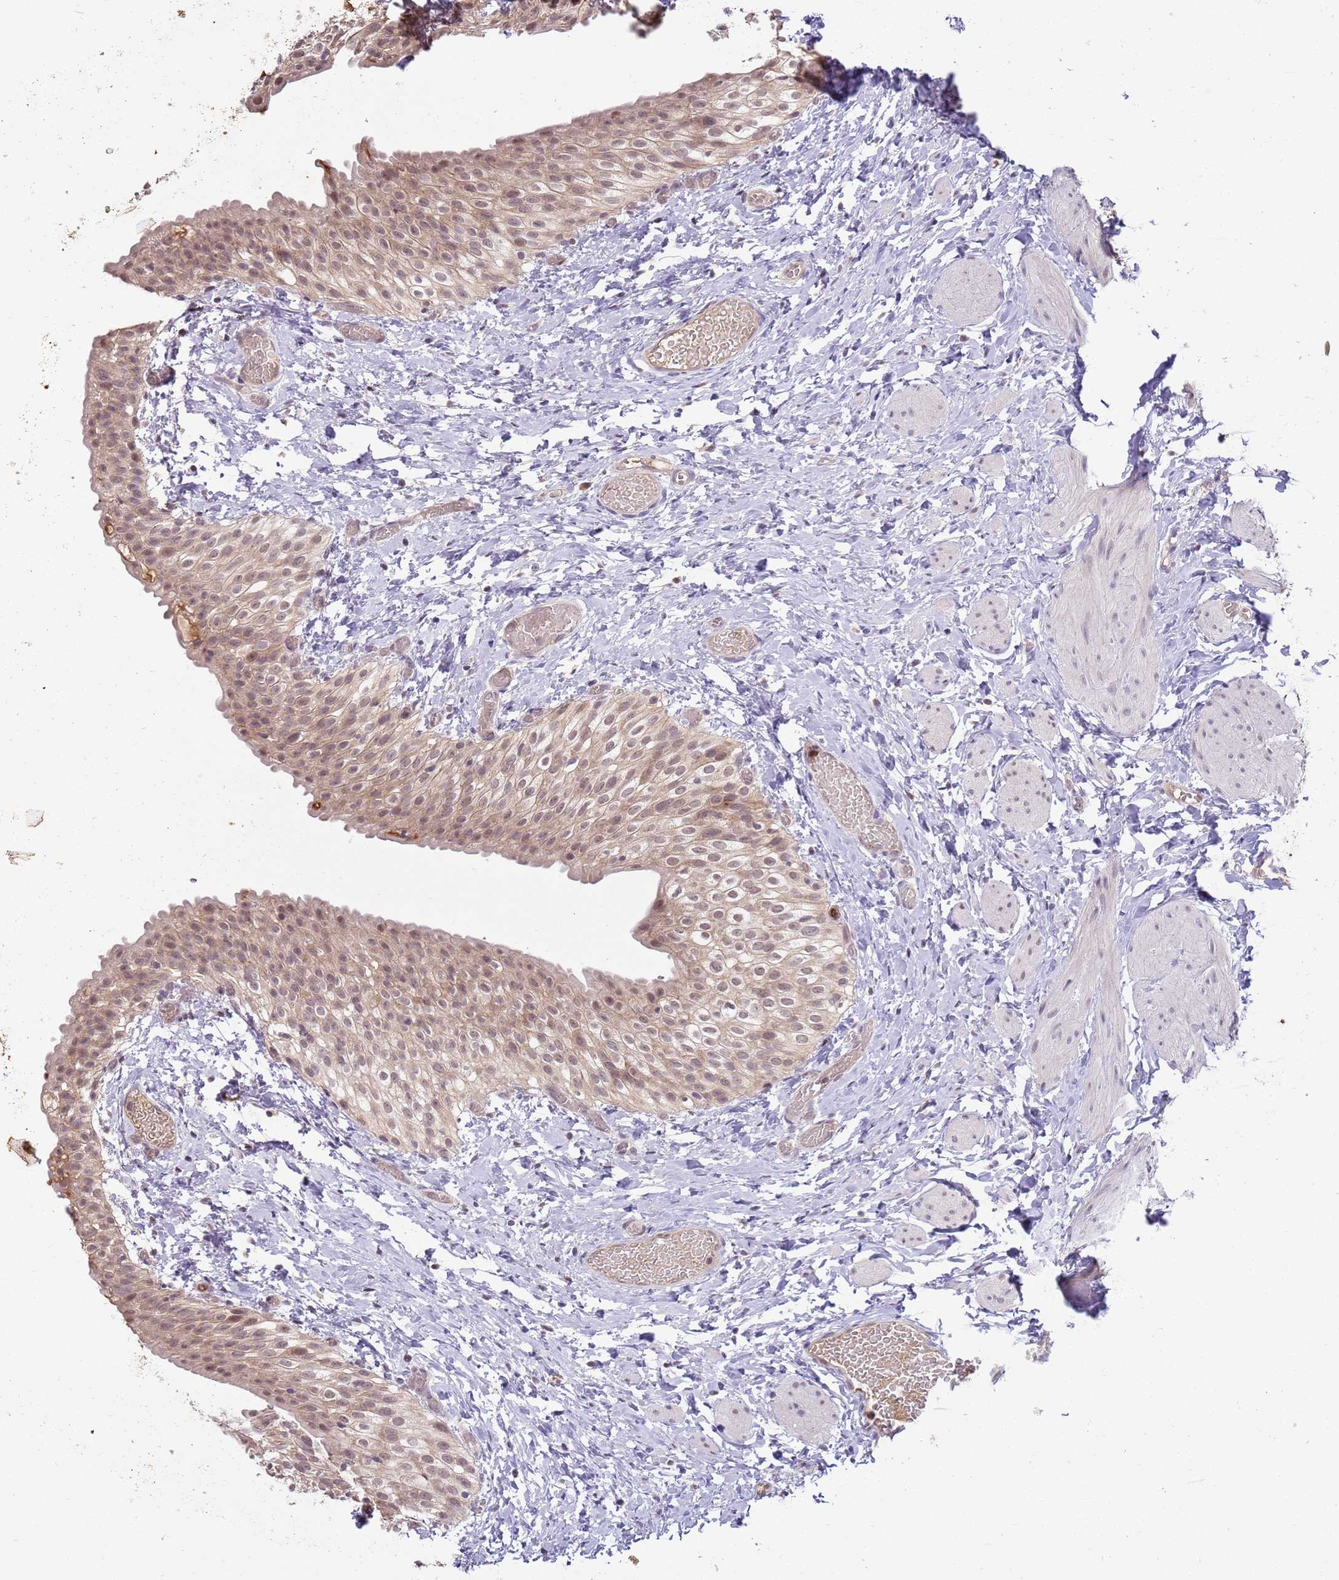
{"staining": {"intensity": "moderate", "quantity": ">75%", "location": "cytoplasmic/membranous,nuclear"}, "tissue": "urinary bladder", "cell_type": "Urothelial cells", "image_type": "normal", "snomed": [{"axis": "morphology", "description": "Normal tissue, NOS"}, {"axis": "topography", "description": "Urinary bladder"}], "caption": "Urinary bladder stained with DAB (3,3'-diaminobenzidine) immunohistochemistry (IHC) shows medium levels of moderate cytoplasmic/membranous,nuclear expression in approximately >75% of urothelial cells.", "gene": "NBPF4", "patient": {"sex": "male", "age": 1}}